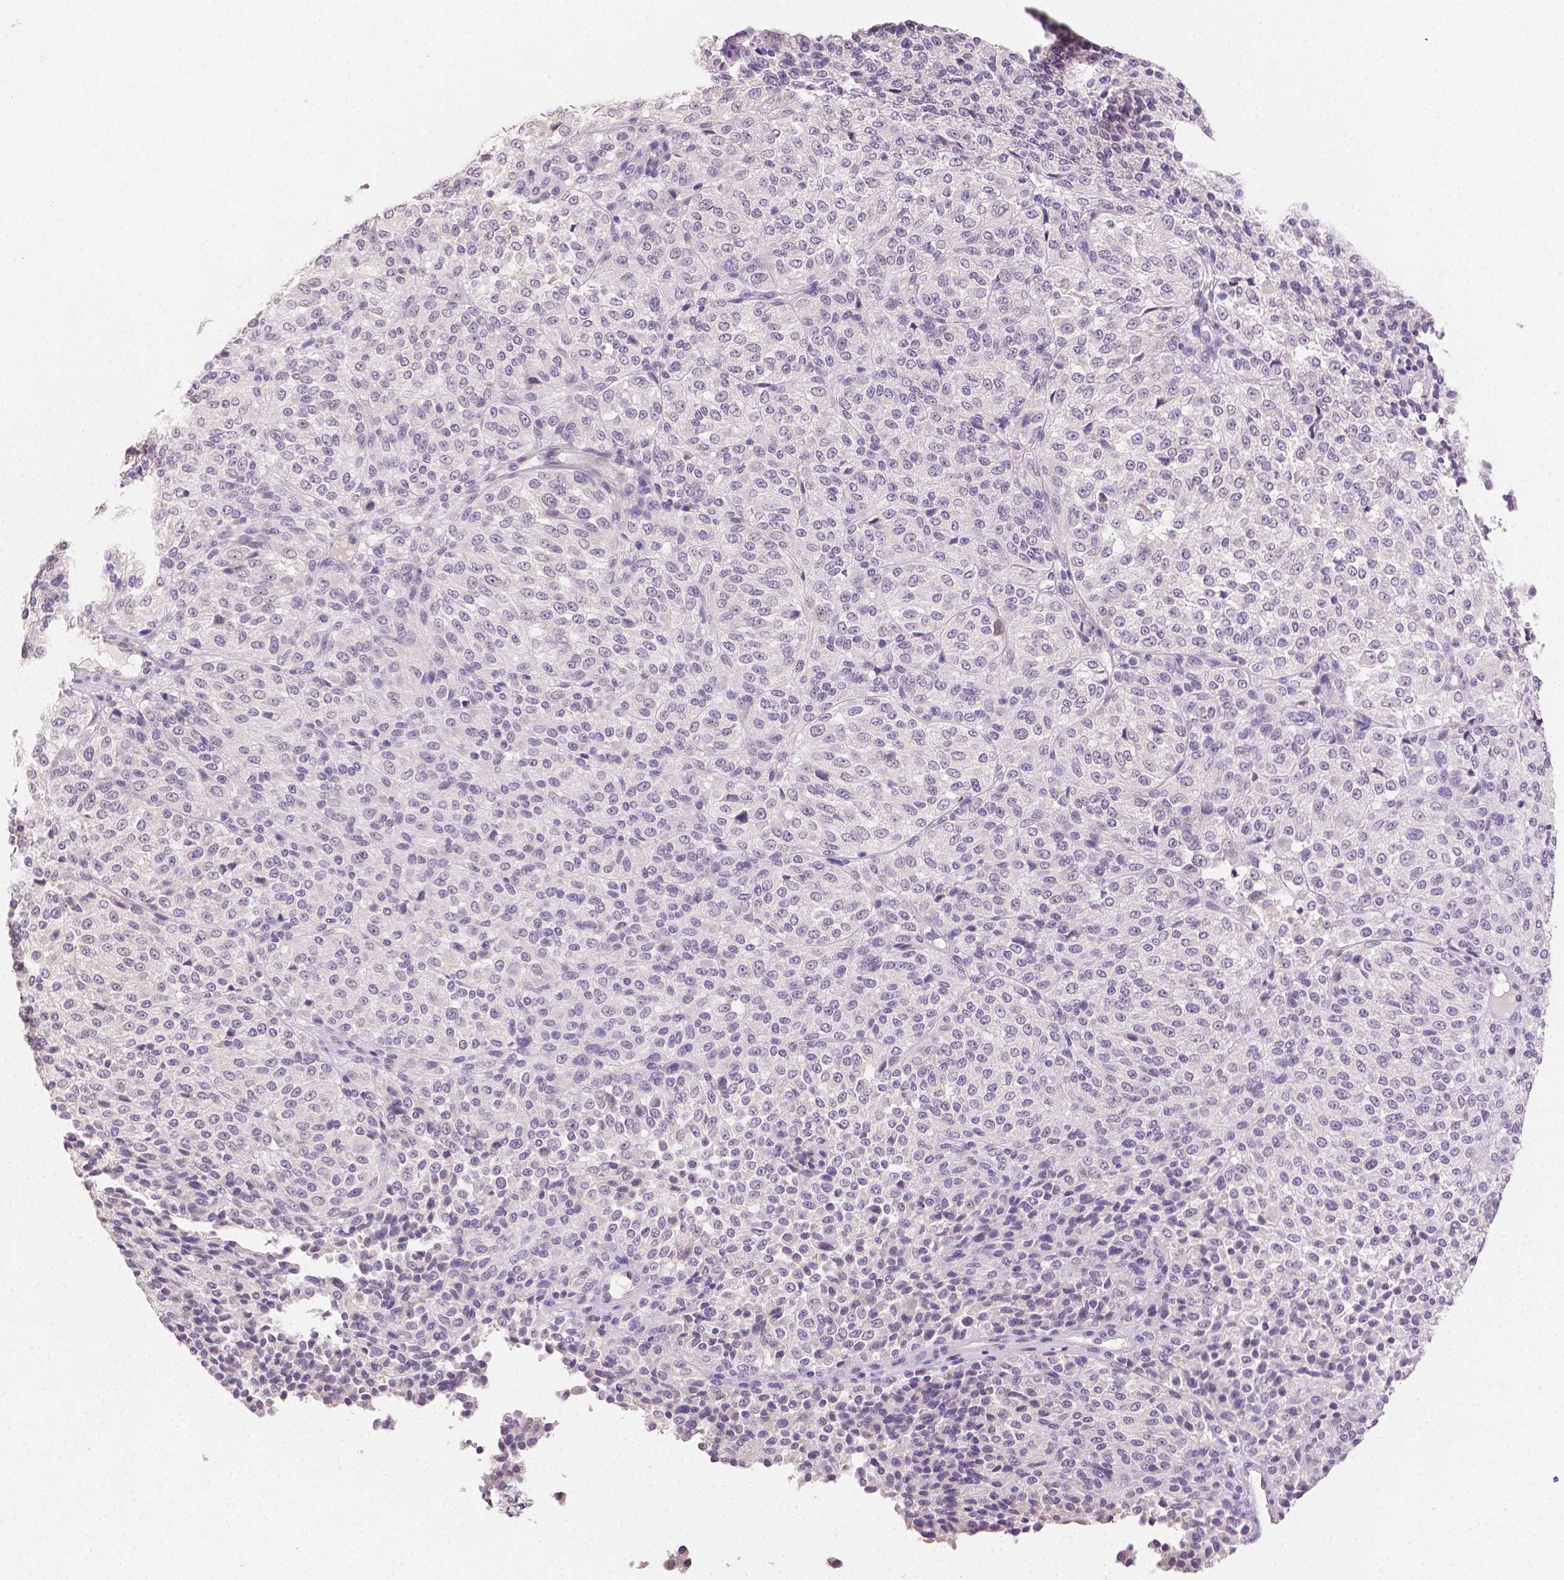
{"staining": {"intensity": "negative", "quantity": "none", "location": "none"}, "tissue": "melanoma", "cell_type": "Tumor cells", "image_type": "cancer", "snomed": [{"axis": "morphology", "description": "Malignant melanoma, Metastatic site"}, {"axis": "topography", "description": "Brain"}], "caption": "High power microscopy micrograph of an immunohistochemistry (IHC) histopathology image of malignant melanoma (metastatic site), revealing no significant positivity in tumor cells.", "gene": "TGM1", "patient": {"sex": "female", "age": 56}}